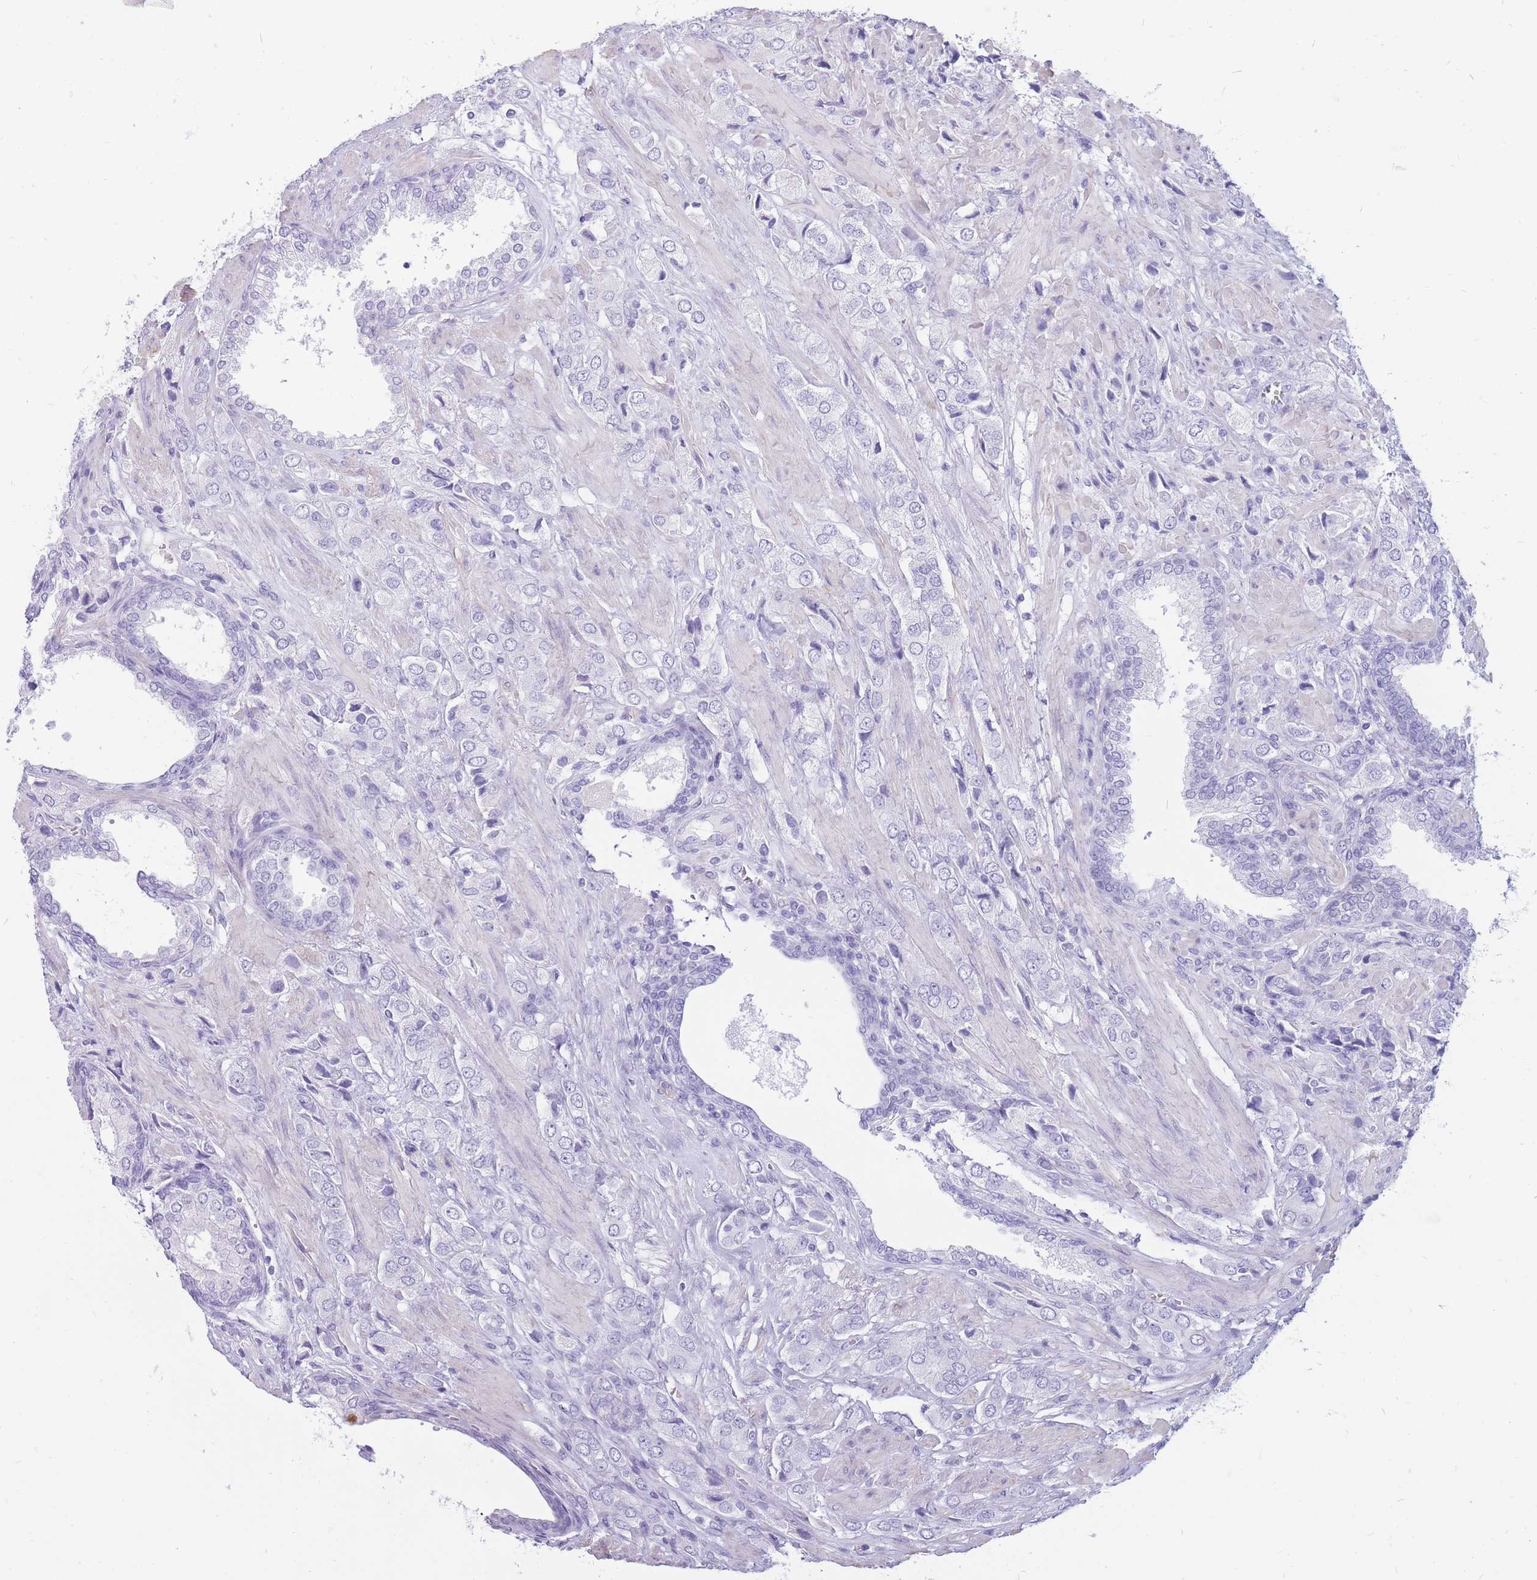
{"staining": {"intensity": "negative", "quantity": "none", "location": "none"}, "tissue": "prostate cancer", "cell_type": "Tumor cells", "image_type": "cancer", "snomed": [{"axis": "morphology", "description": "Adenocarcinoma, High grade"}, {"axis": "topography", "description": "Prostate and seminal vesicle, NOS"}], "caption": "Image shows no significant protein staining in tumor cells of prostate high-grade adenocarcinoma.", "gene": "CYP21A2", "patient": {"sex": "male", "age": 64}}